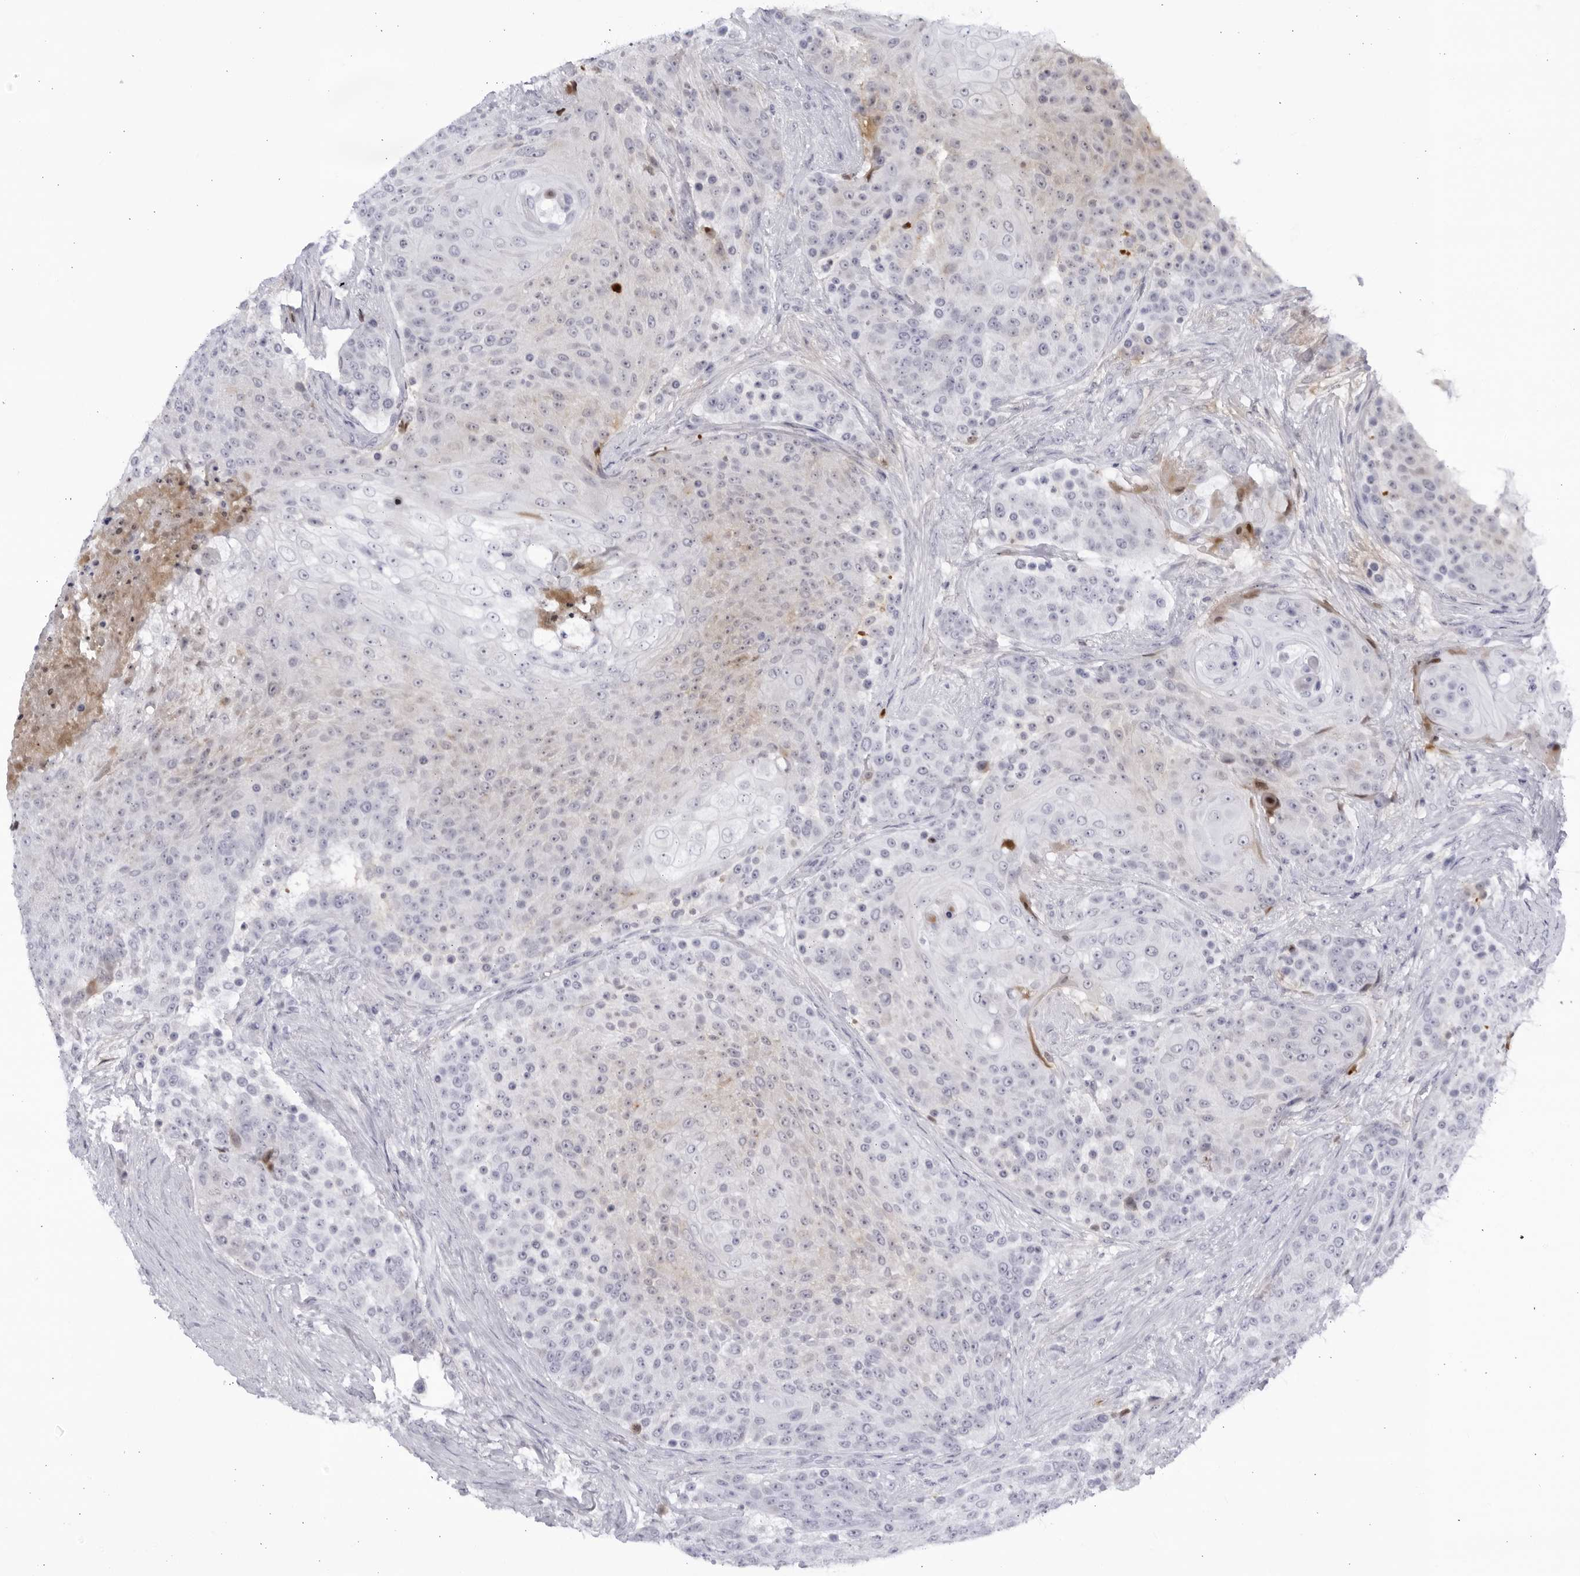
{"staining": {"intensity": "negative", "quantity": "none", "location": "none"}, "tissue": "urothelial cancer", "cell_type": "Tumor cells", "image_type": "cancer", "snomed": [{"axis": "morphology", "description": "Urothelial carcinoma, High grade"}, {"axis": "topography", "description": "Urinary bladder"}], "caption": "An IHC image of high-grade urothelial carcinoma is shown. There is no staining in tumor cells of high-grade urothelial carcinoma. (DAB immunohistochemistry visualized using brightfield microscopy, high magnification).", "gene": "CNBD1", "patient": {"sex": "female", "age": 63}}